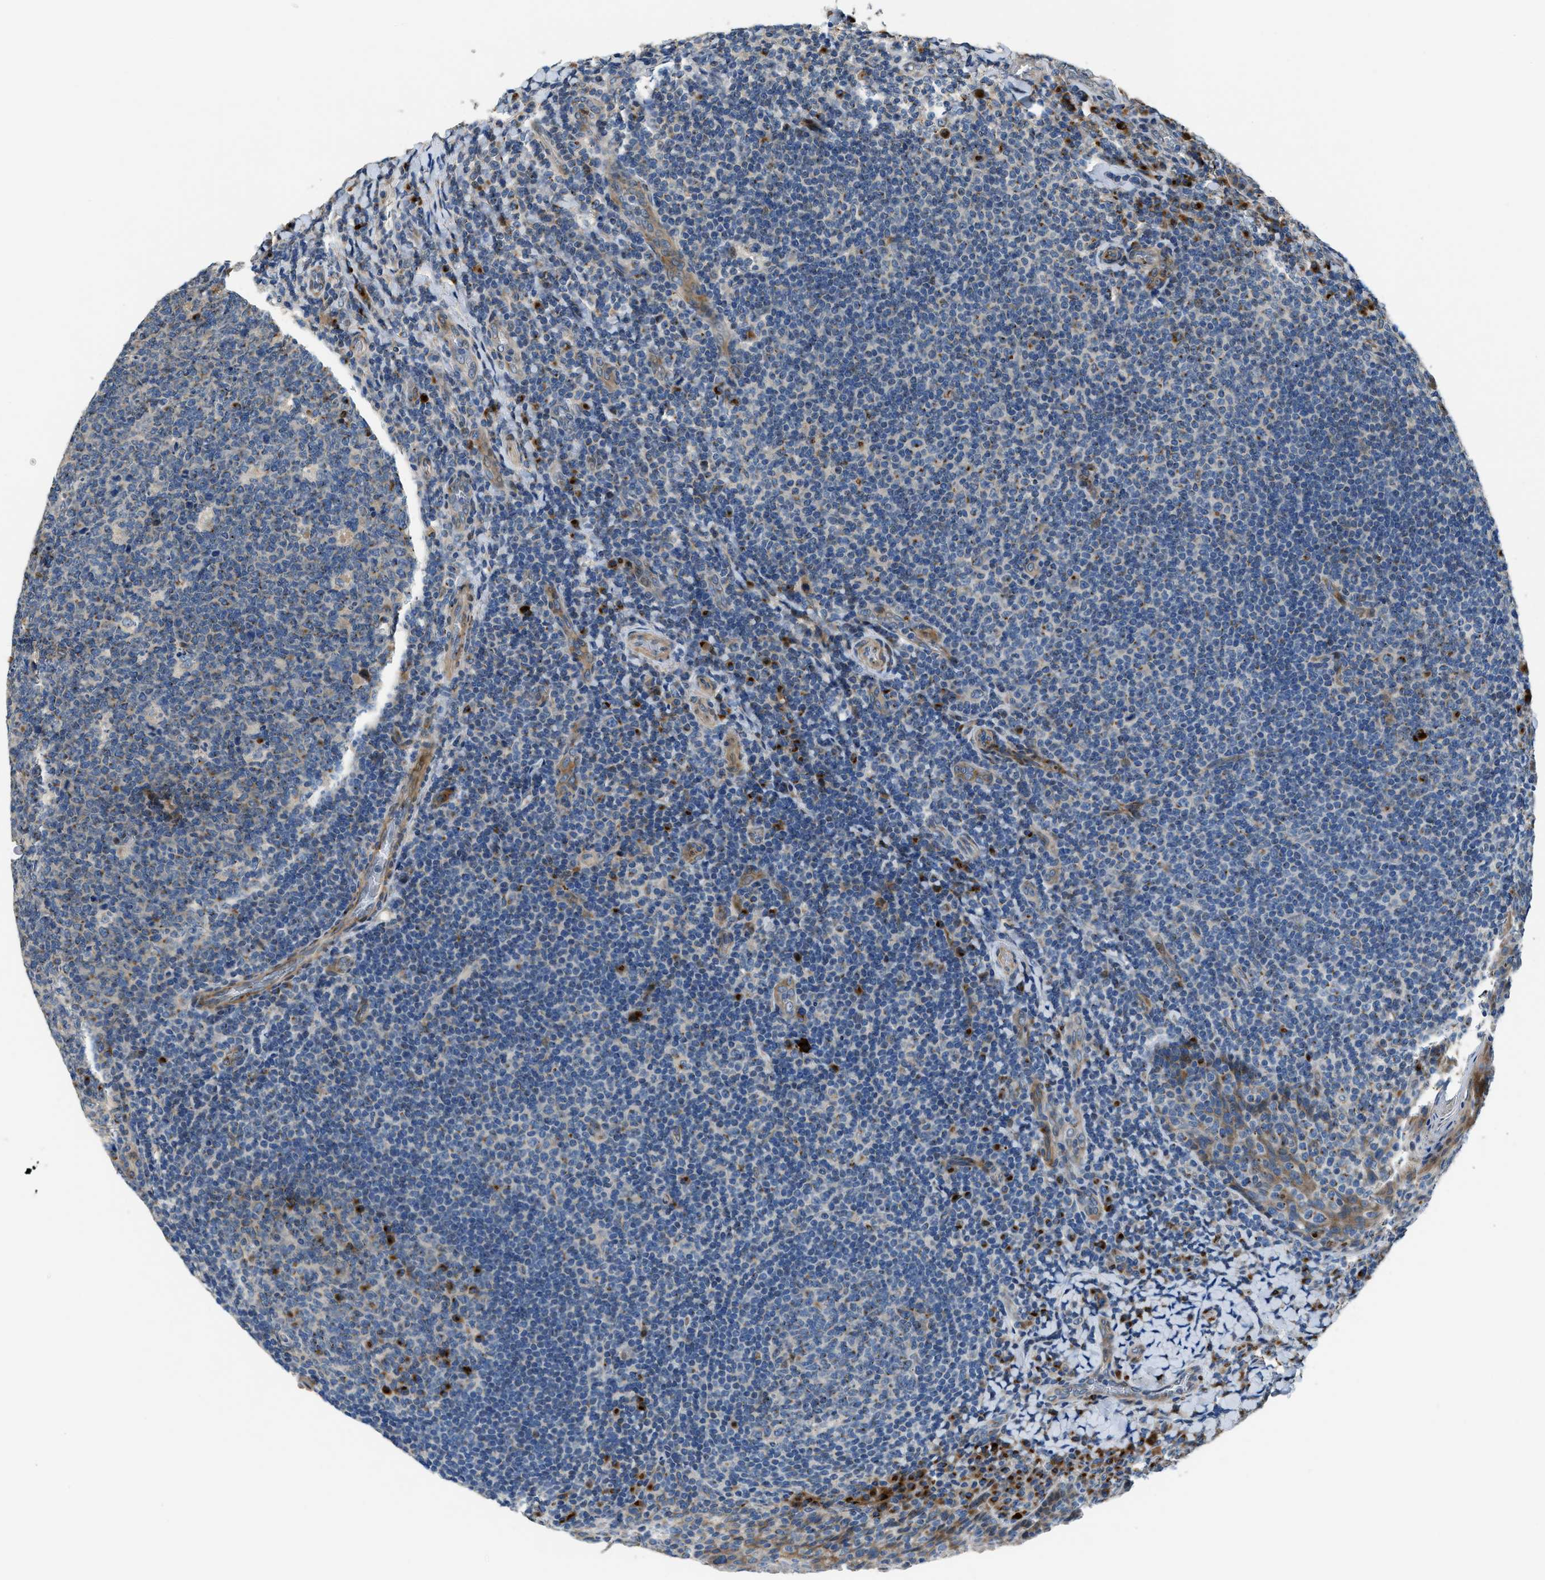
{"staining": {"intensity": "moderate", "quantity": "<25%", "location": "cytoplasmic/membranous"}, "tissue": "tonsil", "cell_type": "Germinal center cells", "image_type": "normal", "snomed": [{"axis": "morphology", "description": "Normal tissue, NOS"}, {"axis": "topography", "description": "Tonsil"}], "caption": "Immunohistochemistry (IHC) histopathology image of benign tonsil: tonsil stained using immunohistochemistry shows low levels of moderate protein expression localized specifically in the cytoplasmic/membranous of germinal center cells, appearing as a cytoplasmic/membranous brown color.", "gene": "FUT8", "patient": {"sex": "male", "age": 17}}